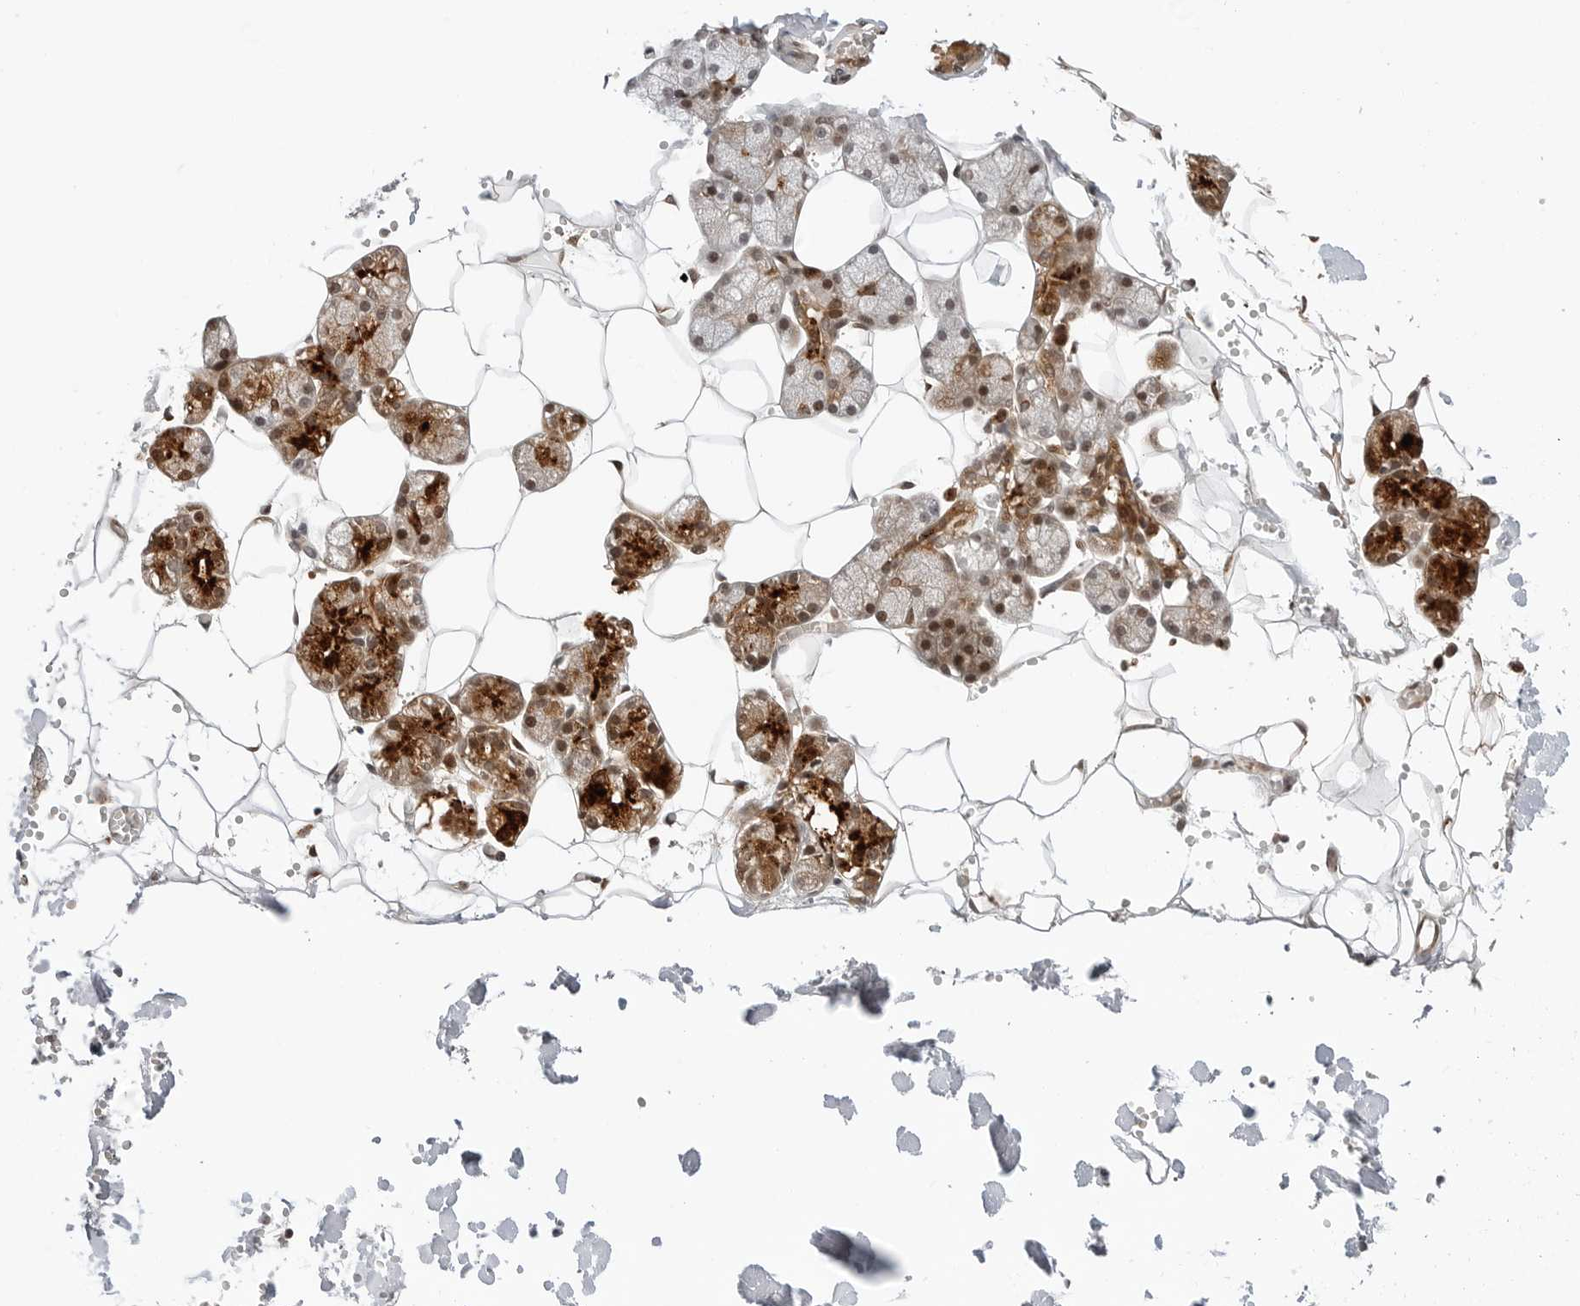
{"staining": {"intensity": "strong", "quantity": "25%-75%", "location": "cytoplasmic/membranous,nuclear"}, "tissue": "salivary gland", "cell_type": "Glandular cells", "image_type": "normal", "snomed": [{"axis": "morphology", "description": "Normal tissue, NOS"}, {"axis": "topography", "description": "Salivary gland"}], "caption": "This is a photomicrograph of immunohistochemistry staining of benign salivary gland, which shows strong expression in the cytoplasmic/membranous,nuclear of glandular cells.", "gene": "GEM", "patient": {"sex": "male", "age": 62}}